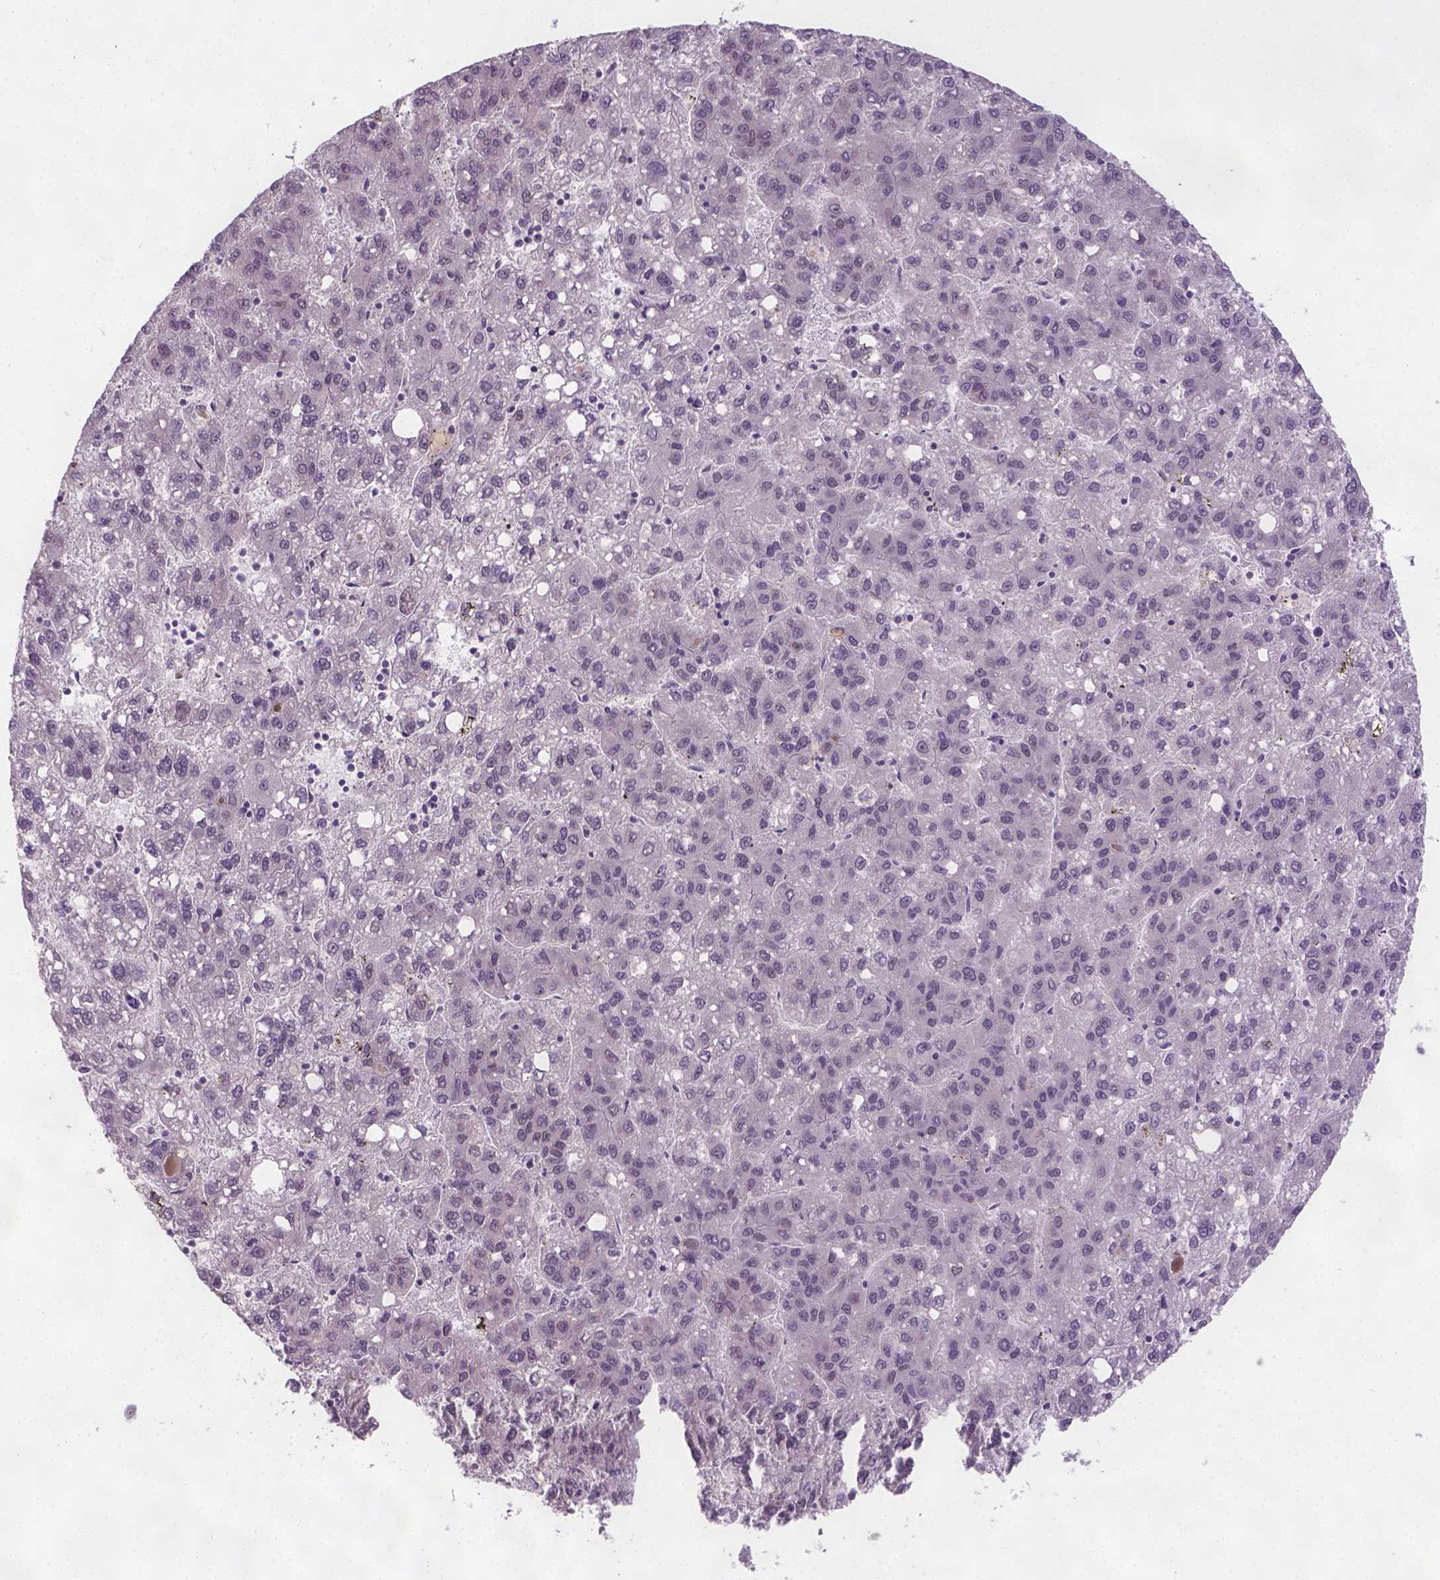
{"staining": {"intensity": "negative", "quantity": "none", "location": "none"}, "tissue": "liver cancer", "cell_type": "Tumor cells", "image_type": "cancer", "snomed": [{"axis": "morphology", "description": "Carcinoma, Hepatocellular, NOS"}, {"axis": "topography", "description": "Liver"}], "caption": "Tumor cells are negative for protein expression in human hepatocellular carcinoma (liver). The staining was performed using DAB (3,3'-diaminobenzidine) to visualize the protein expression in brown, while the nuclei were stained in blue with hematoxylin (Magnification: 20x).", "gene": "FANCE", "patient": {"sex": "female", "age": 82}}